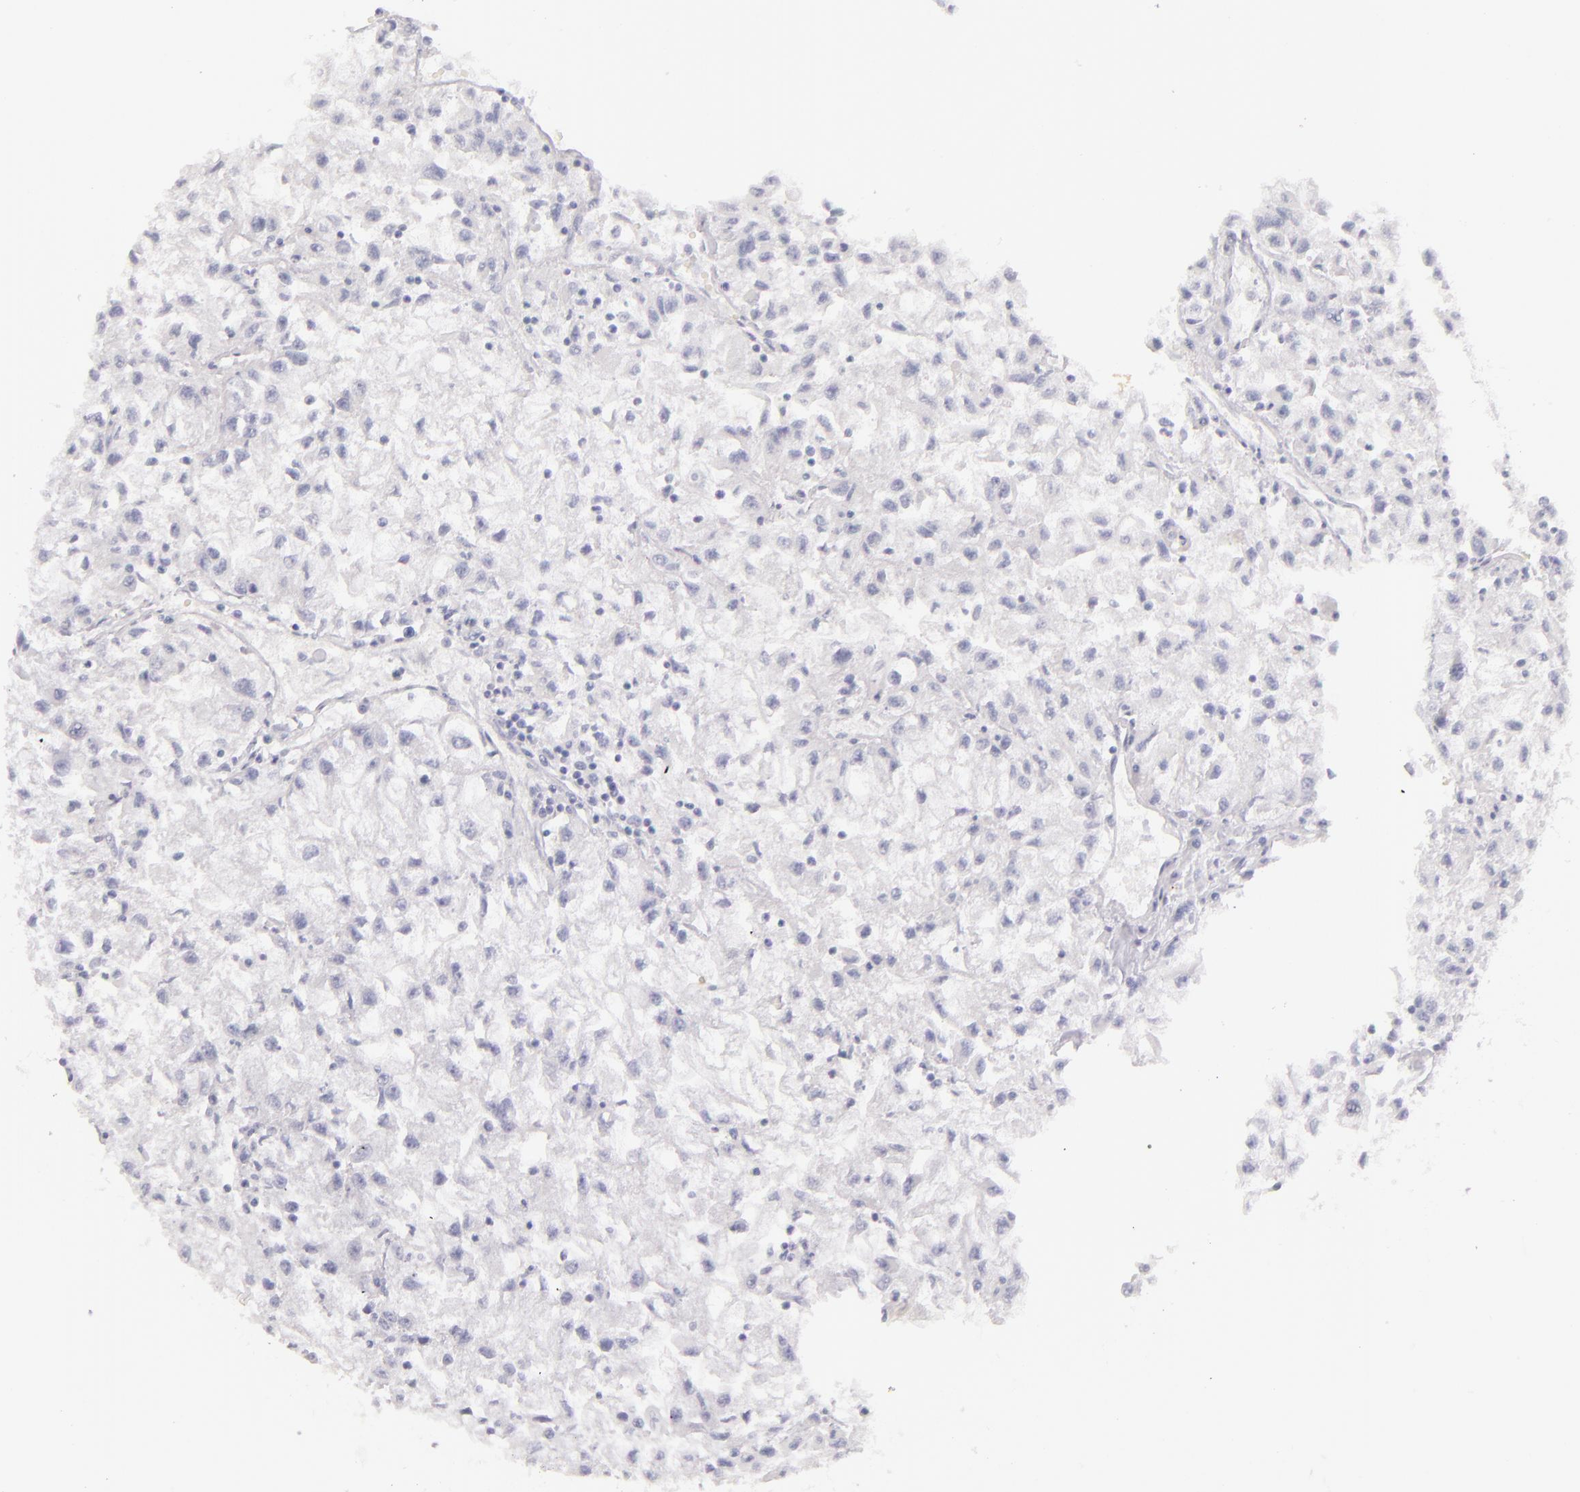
{"staining": {"intensity": "negative", "quantity": "none", "location": "none"}, "tissue": "renal cancer", "cell_type": "Tumor cells", "image_type": "cancer", "snomed": [{"axis": "morphology", "description": "Adenocarcinoma, NOS"}, {"axis": "topography", "description": "Kidney"}], "caption": "Immunohistochemical staining of renal adenocarcinoma reveals no significant positivity in tumor cells. (IHC, brightfield microscopy, high magnification).", "gene": "TPSD1", "patient": {"sex": "male", "age": 59}}